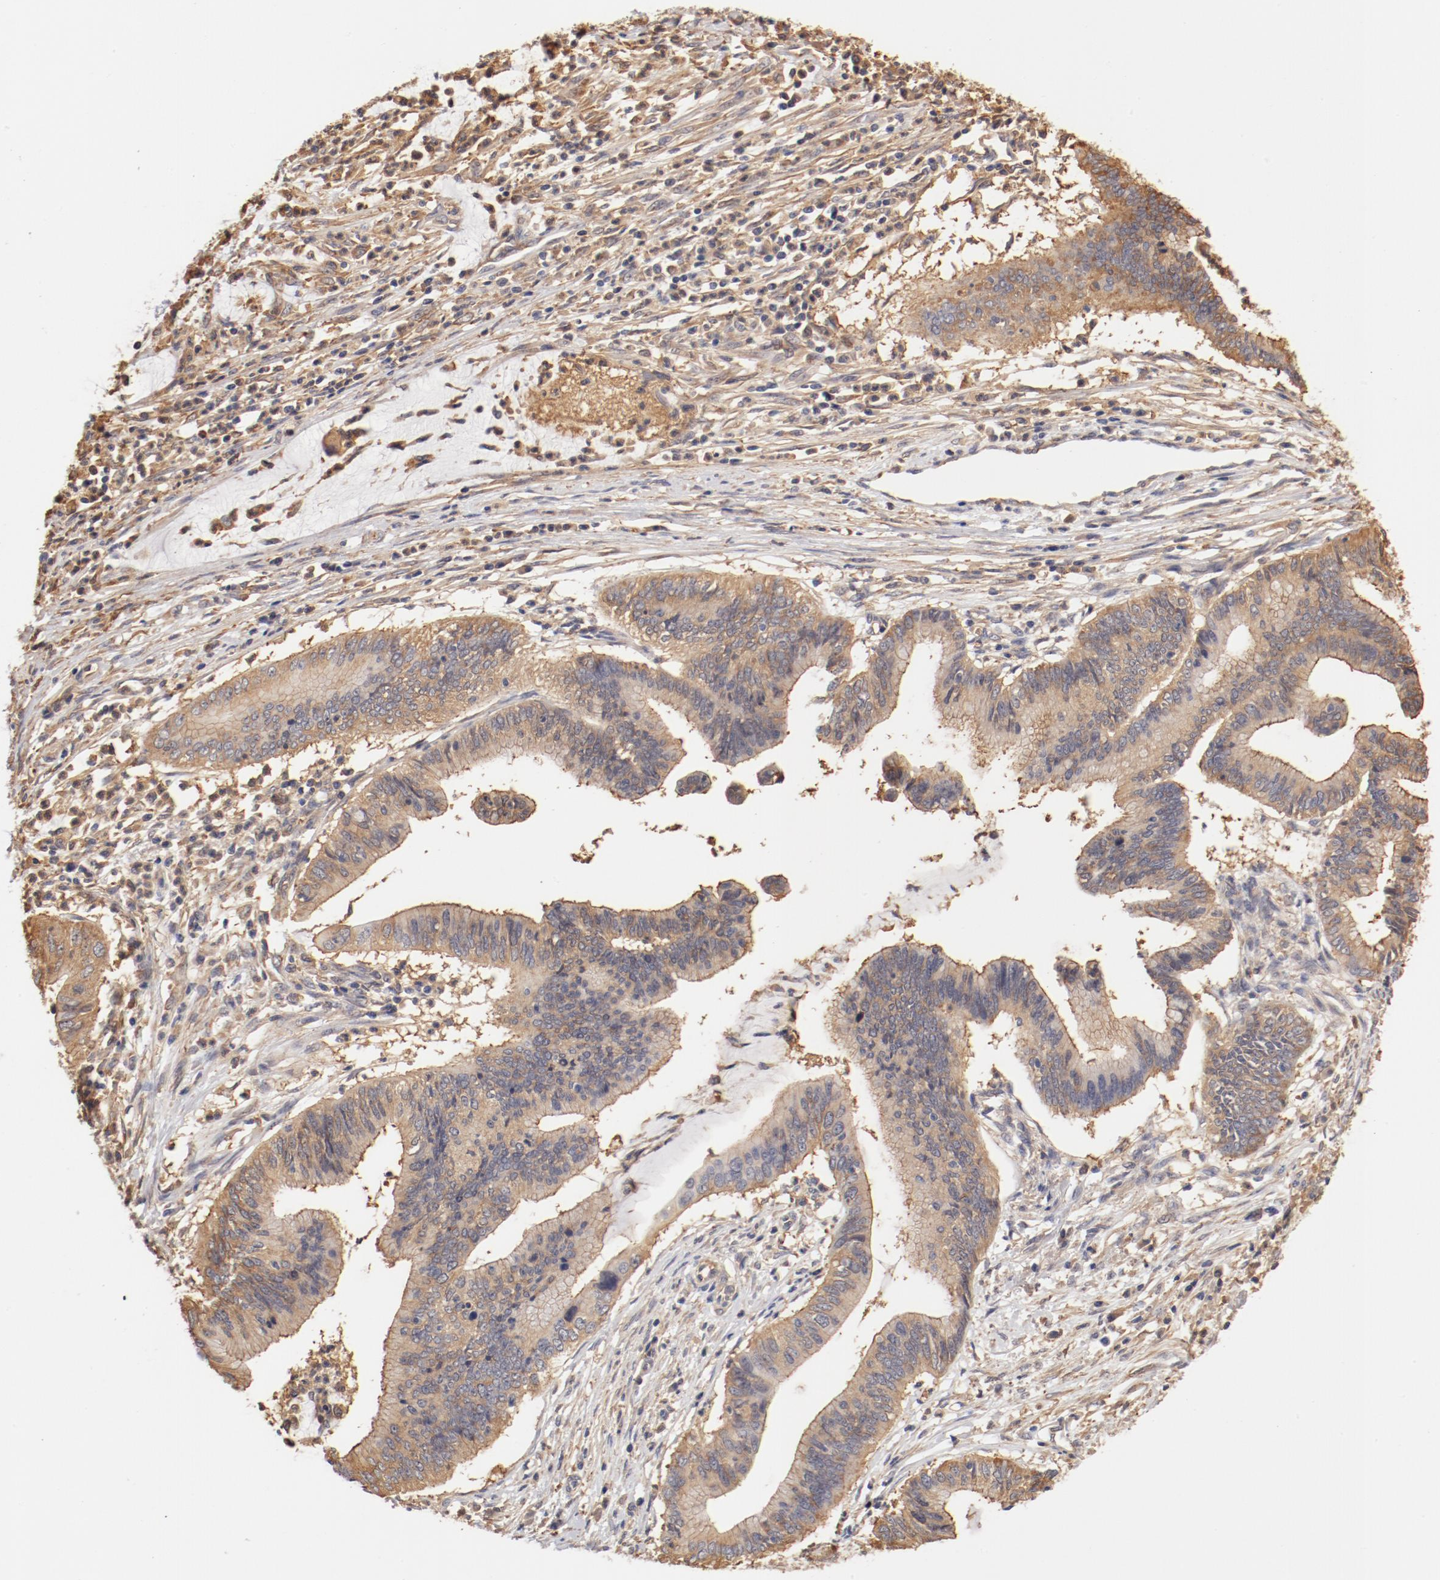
{"staining": {"intensity": "moderate", "quantity": "25%-75%", "location": "cytoplasmic/membranous"}, "tissue": "cervical cancer", "cell_type": "Tumor cells", "image_type": "cancer", "snomed": [{"axis": "morphology", "description": "Adenocarcinoma, NOS"}, {"axis": "topography", "description": "Cervix"}], "caption": "IHC (DAB) staining of cervical cancer shows moderate cytoplasmic/membranous protein expression in approximately 25%-75% of tumor cells.", "gene": "FCMR", "patient": {"sex": "female", "age": 36}}